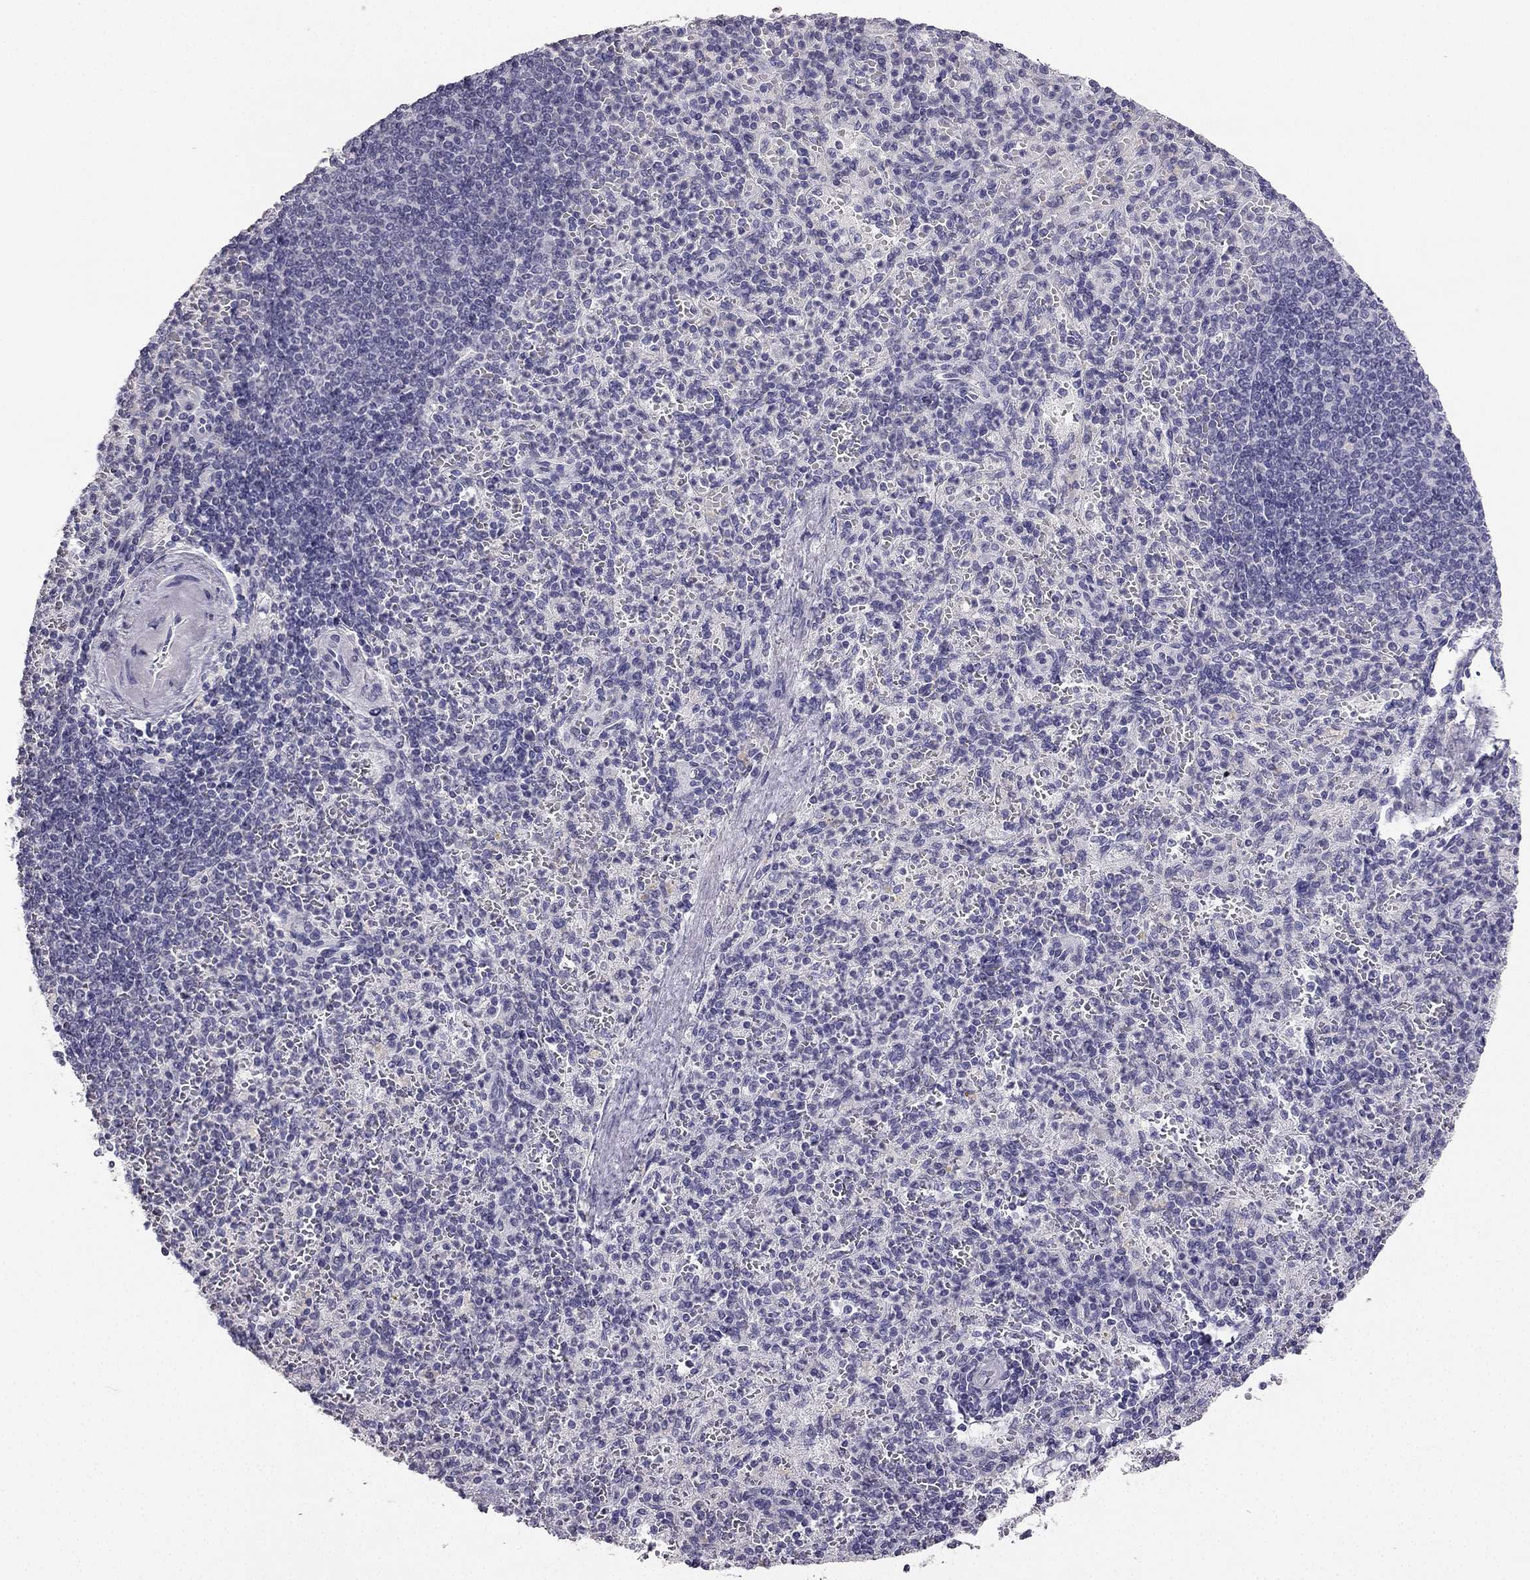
{"staining": {"intensity": "negative", "quantity": "none", "location": "none"}, "tissue": "spleen", "cell_type": "Cells in red pulp", "image_type": "normal", "snomed": [{"axis": "morphology", "description": "Normal tissue, NOS"}, {"axis": "topography", "description": "Spleen"}], "caption": "Cells in red pulp show no significant protein positivity in unremarkable spleen. (Stains: DAB (3,3'-diaminobenzidine) immunohistochemistry with hematoxylin counter stain, Microscopy: brightfield microscopy at high magnification).", "gene": "CALB2", "patient": {"sex": "female", "age": 74}}